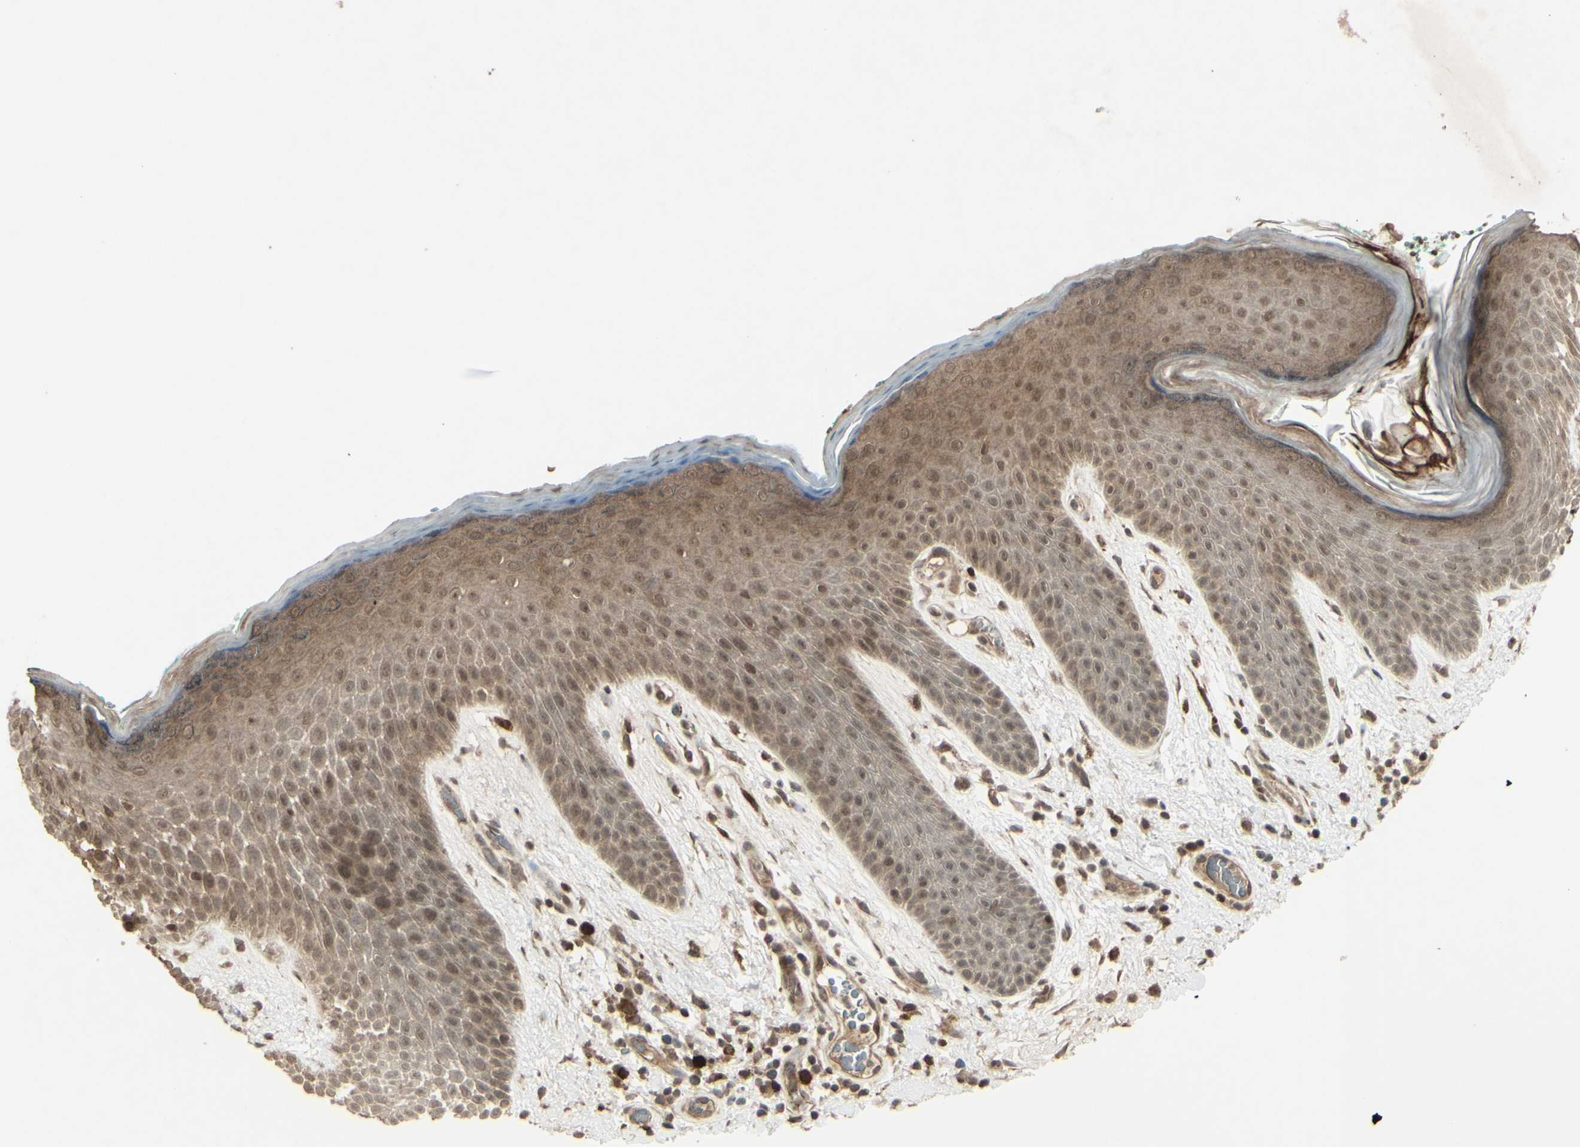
{"staining": {"intensity": "weak", "quantity": "25%-75%", "location": "cytoplasmic/membranous,nuclear"}, "tissue": "skin", "cell_type": "Epidermal cells", "image_type": "normal", "snomed": [{"axis": "morphology", "description": "Normal tissue, NOS"}, {"axis": "topography", "description": "Anal"}], "caption": "Immunohistochemistry photomicrograph of unremarkable skin stained for a protein (brown), which demonstrates low levels of weak cytoplasmic/membranous,nuclear staining in approximately 25%-75% of epidermal cells.", "gene": "BLNK", "patient": {"sex": "male", "age": 74}}